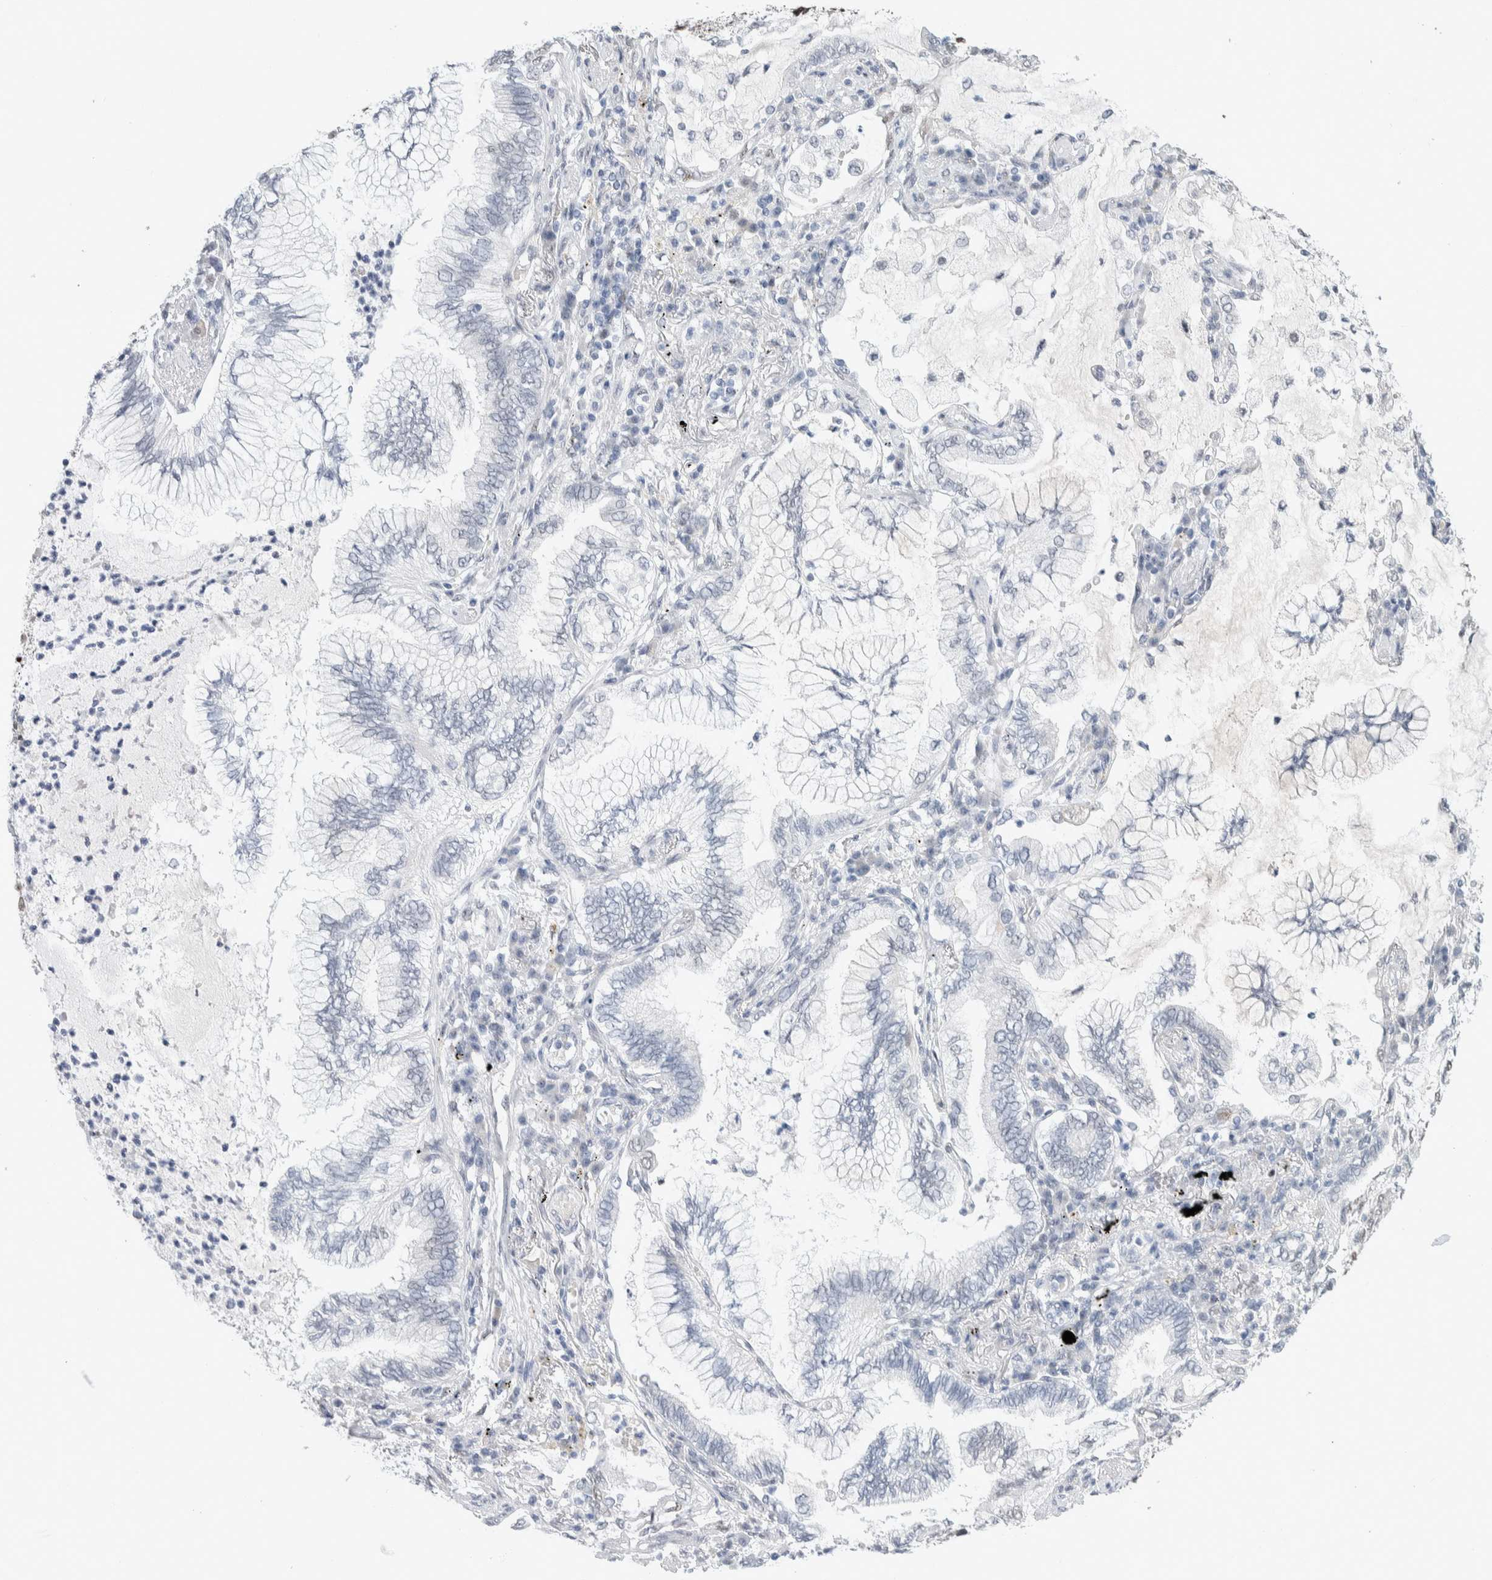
{"staining": {"intensity": "negative", "quantity": "none", "location": "none"}, "tissue": "lung cancer", "cell_type": "Tumor cells", "image_type": "cancer", "snomed": [{"axis": "morphology", "description": "Normal tissue, NOS"}, {"axis": "morphology", "description": "Adenocarcinoma, NOS"}, {"axis": "topography", "description": "Bronchus"}, {"axis": "topography", "description": "Lung"}], "caption": "Tumor cells show no significant protein staining in lung adenocarcinoma. (DAB immunohistochemistry (IHC) visualized using brightfield microscopy, high magnification).", "gene": "PRMT1", "patient": {"sex": "female", "age": 70}}